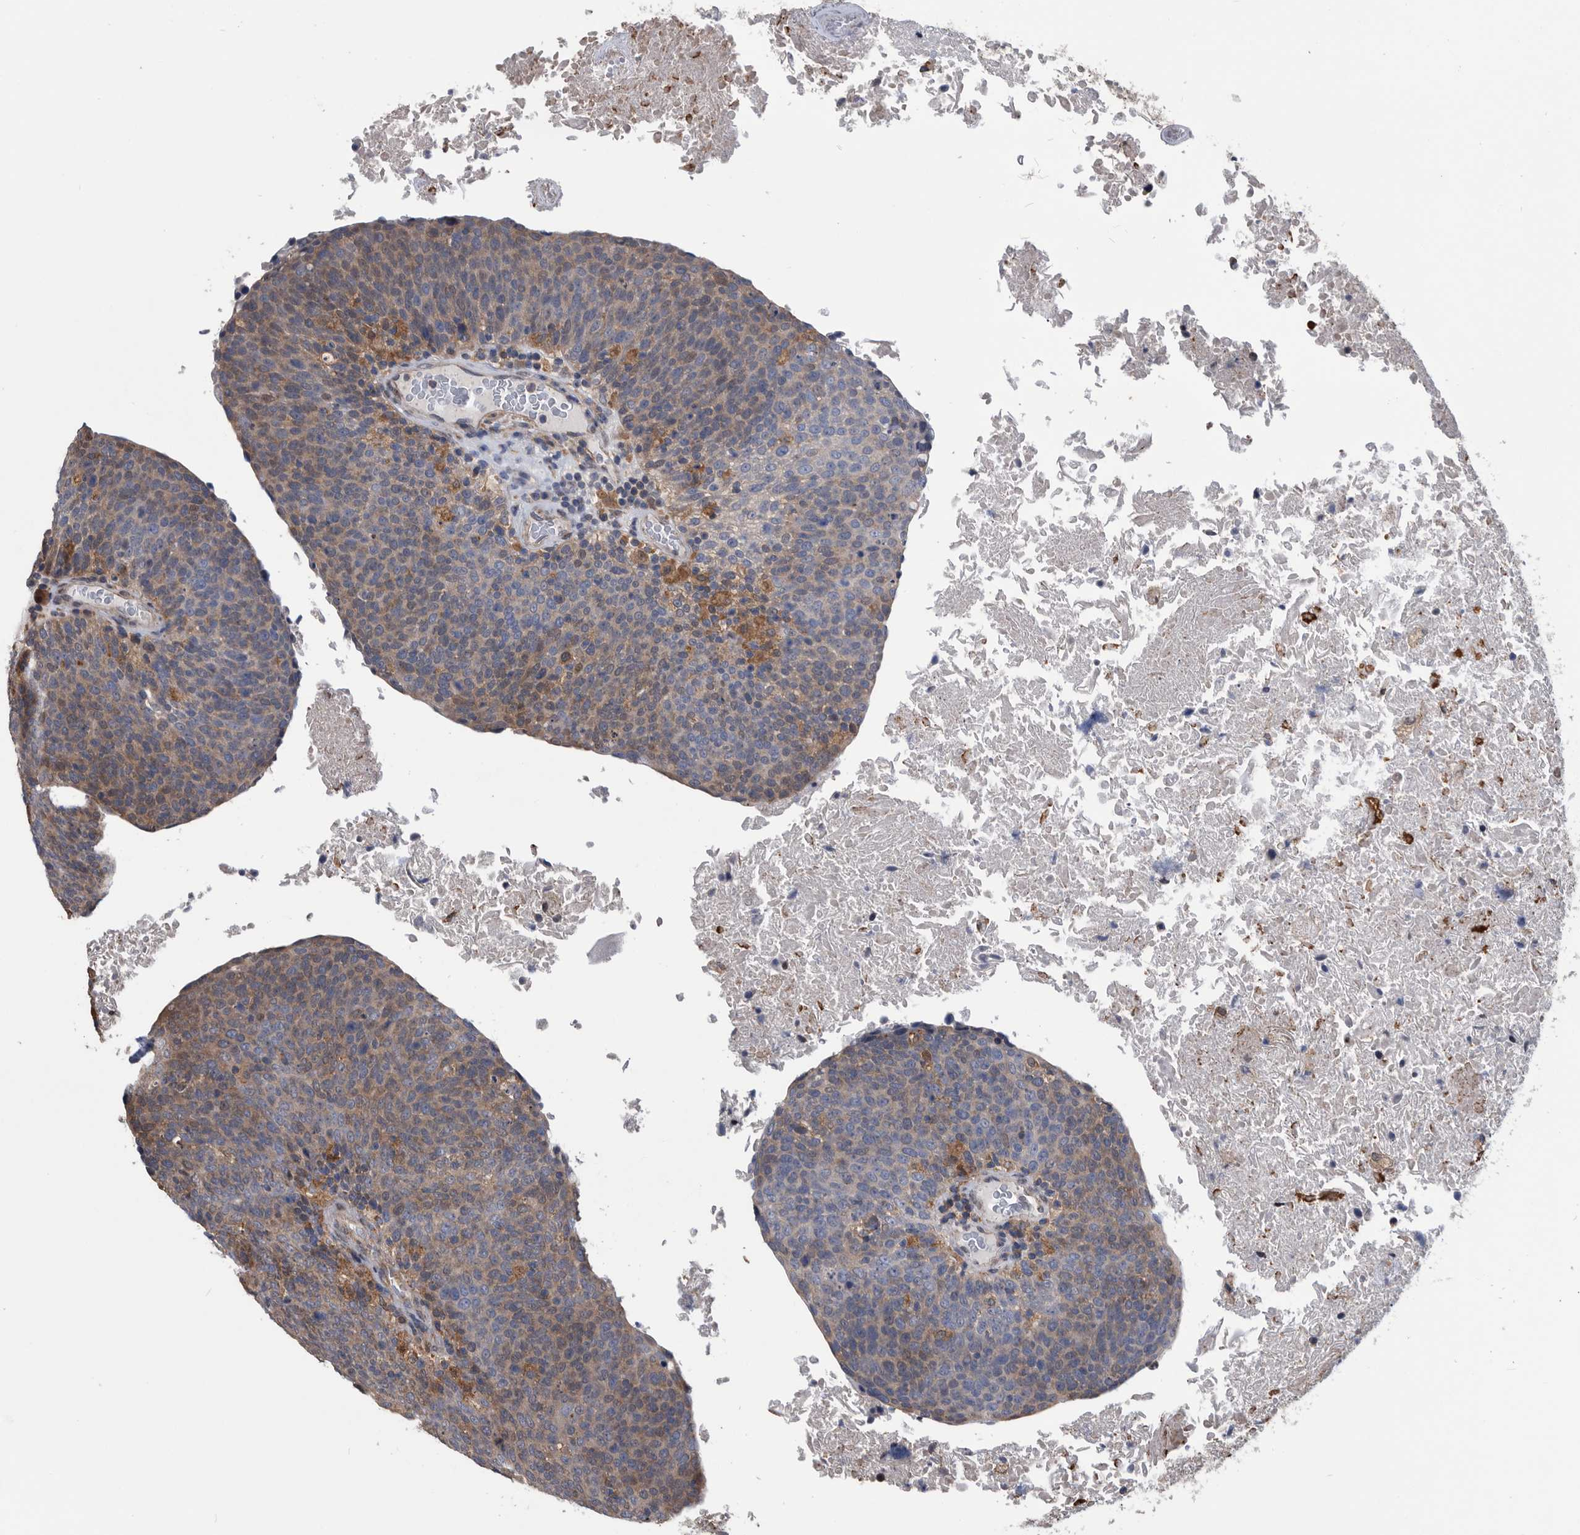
{"staining": {"intensity": "weak", "quantity": "25%-75%", "location": "cytoplasmic/membranous"}, "tissue": "head and neck cancer", "cell_type": "Tumor cells", "image_type": "cancer", "snomed": [{"axis": "morphology", "description": "Squamous cell carcinoma, NOS"}, {"axis": "morphology", "description": "Squamous cell carcinoma, metastatic, NOS"}, {"axis": "topography", "description": "Lymph node"}, {"axis": "topography", "description": "Head-Neck"}], "caption": "A photomicrograph showing weak cytoplasmic/membranous staining in about 25%-75% of tumor cells in head and neck cancer, as visualized by brown immunohistochemical staining.", "gene": "NRBP1", "patient": {"sex": "male", "age": 62}}